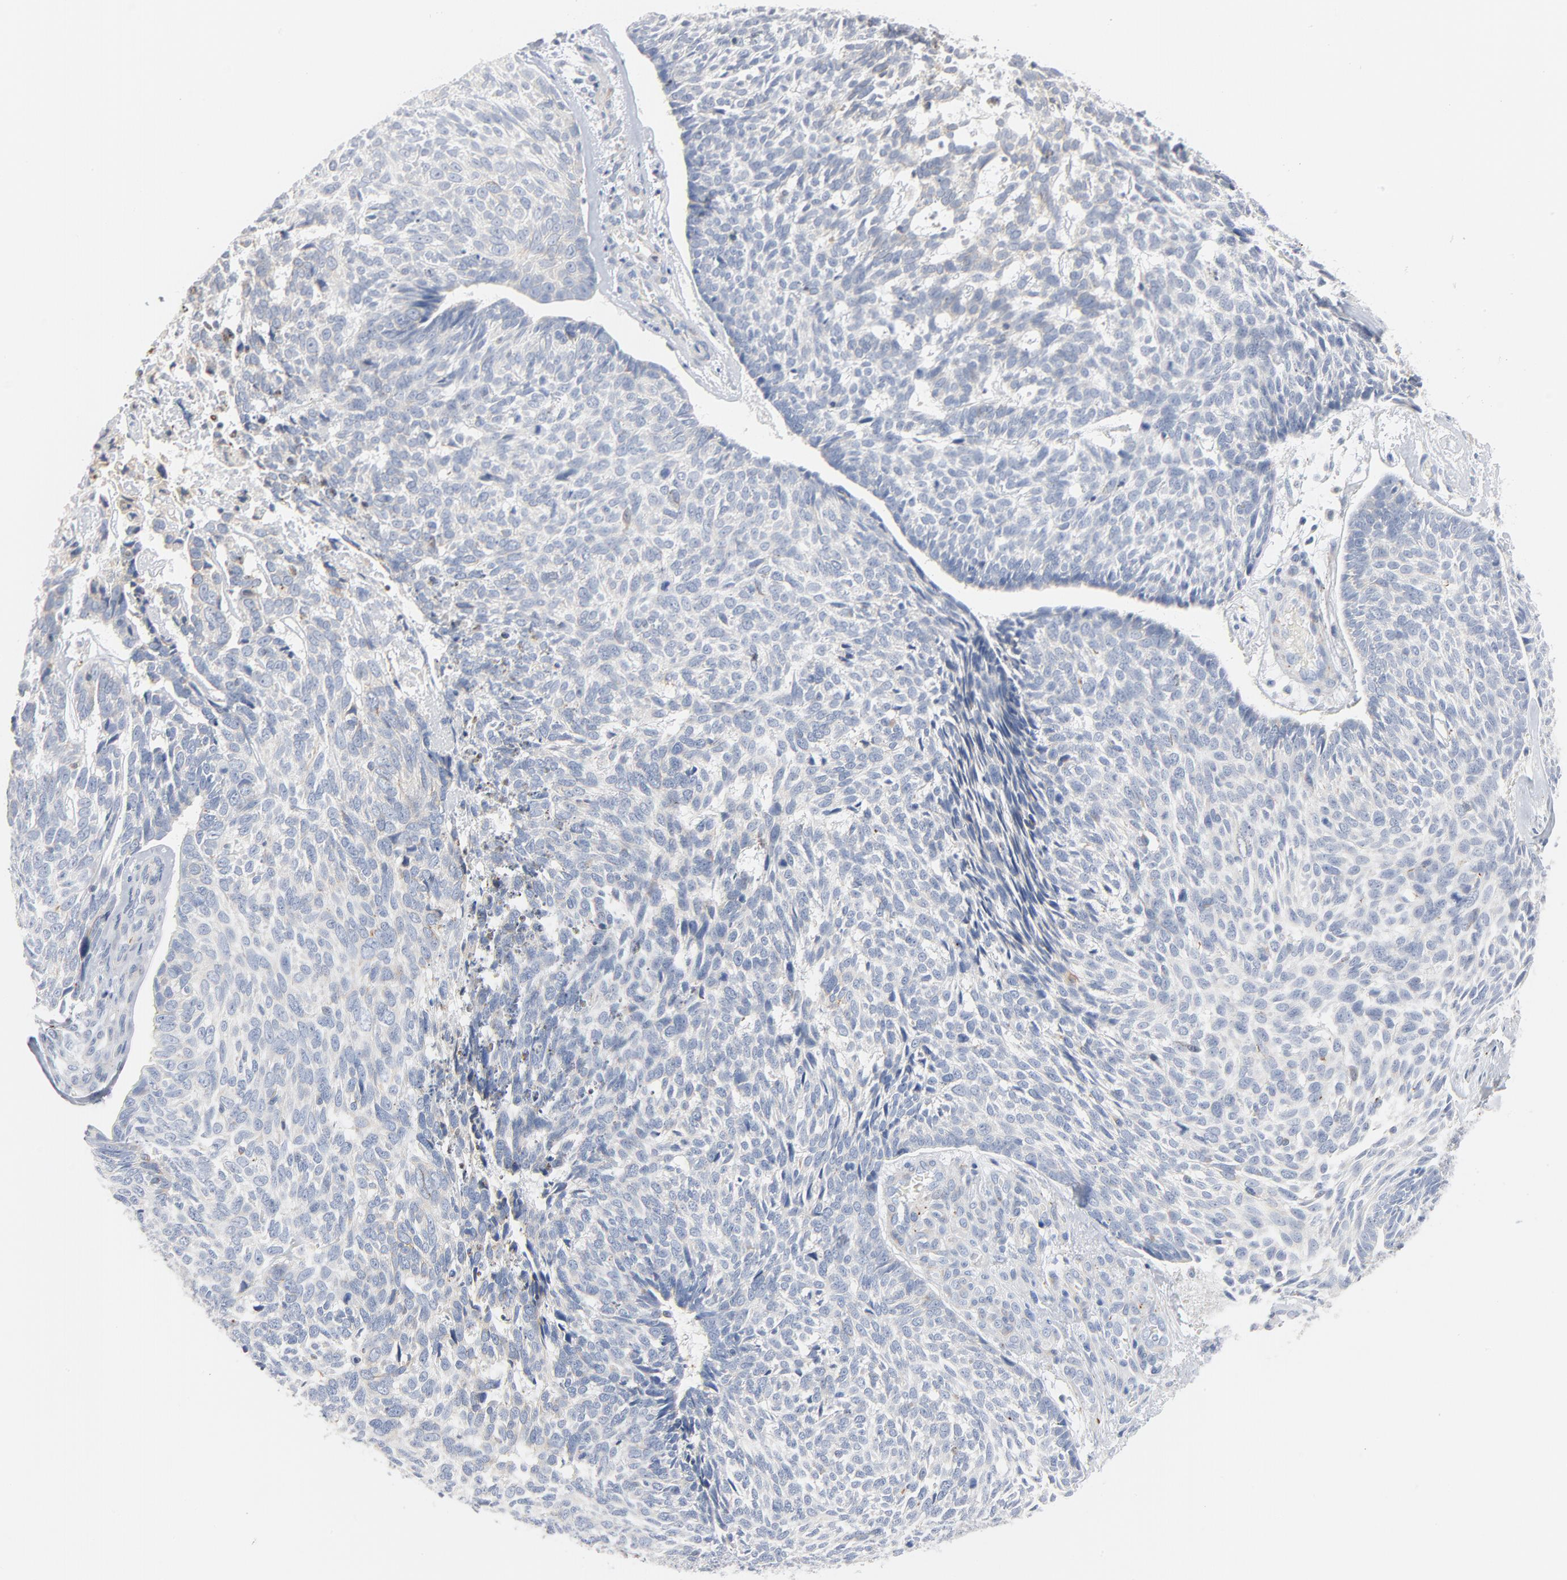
{"staining": {"intensity": "negative", "quantity": "none", "location": "none"}, "tissue": "skin cancer", "cell_type": "Tumor cells", "image_type": "cancer", "snomed": [{"axis": "morphology", "description": "Basal cell carcinoma"}, {"axis": "topography", "description": "Skin"}], "caption": "This is an immunohistochemistry photomicrograph of human skin cancer (basal cell carcinoma). There is no expression in tumor cells.", "gene": "IFT43", "patient": {"sex": "male", "age": 72}}